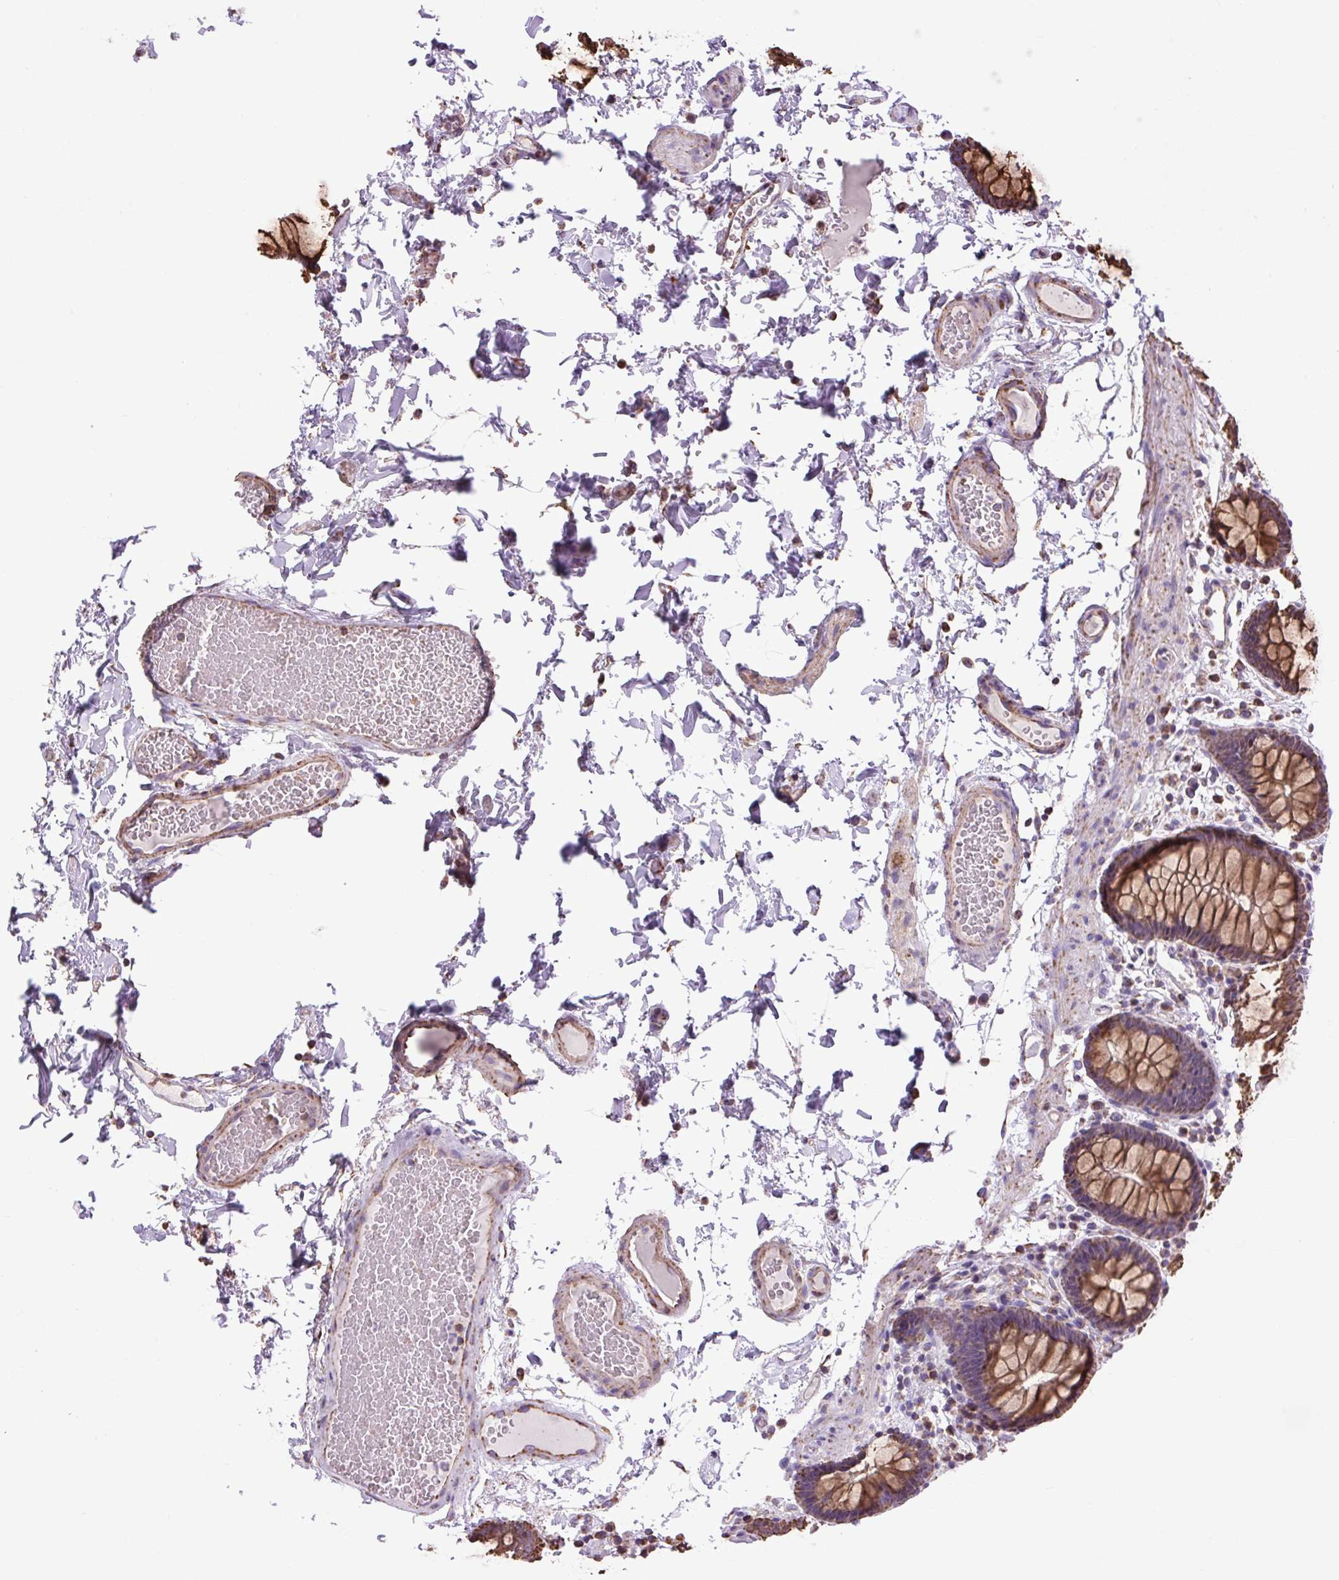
{"staining": {"intensity": "moderate", "quantity": "25%-75%", "location": "cytoplasmic/membranous"}, "tissue": "colon", "cell_type": "Endothelial cells", "image_type": "normal", "snomed": [{"axis": "morphology", "description": "Normal tissue, NOS"}, {"axis": "topography", "description": "Colon"}, {"axis": "topography", "description": "Peripheral nerve tissue"}], "caption": "Immunohistochemistry (IHC) histopathology image of normal human colon stained for a protein (brown), which reveals medium levels of moderate cytoplasmic/membranous positivity in about 25%-75% of endothelial cells.", "gene": "PLCG1", "patient": {"sex": "male", "age": 84}}